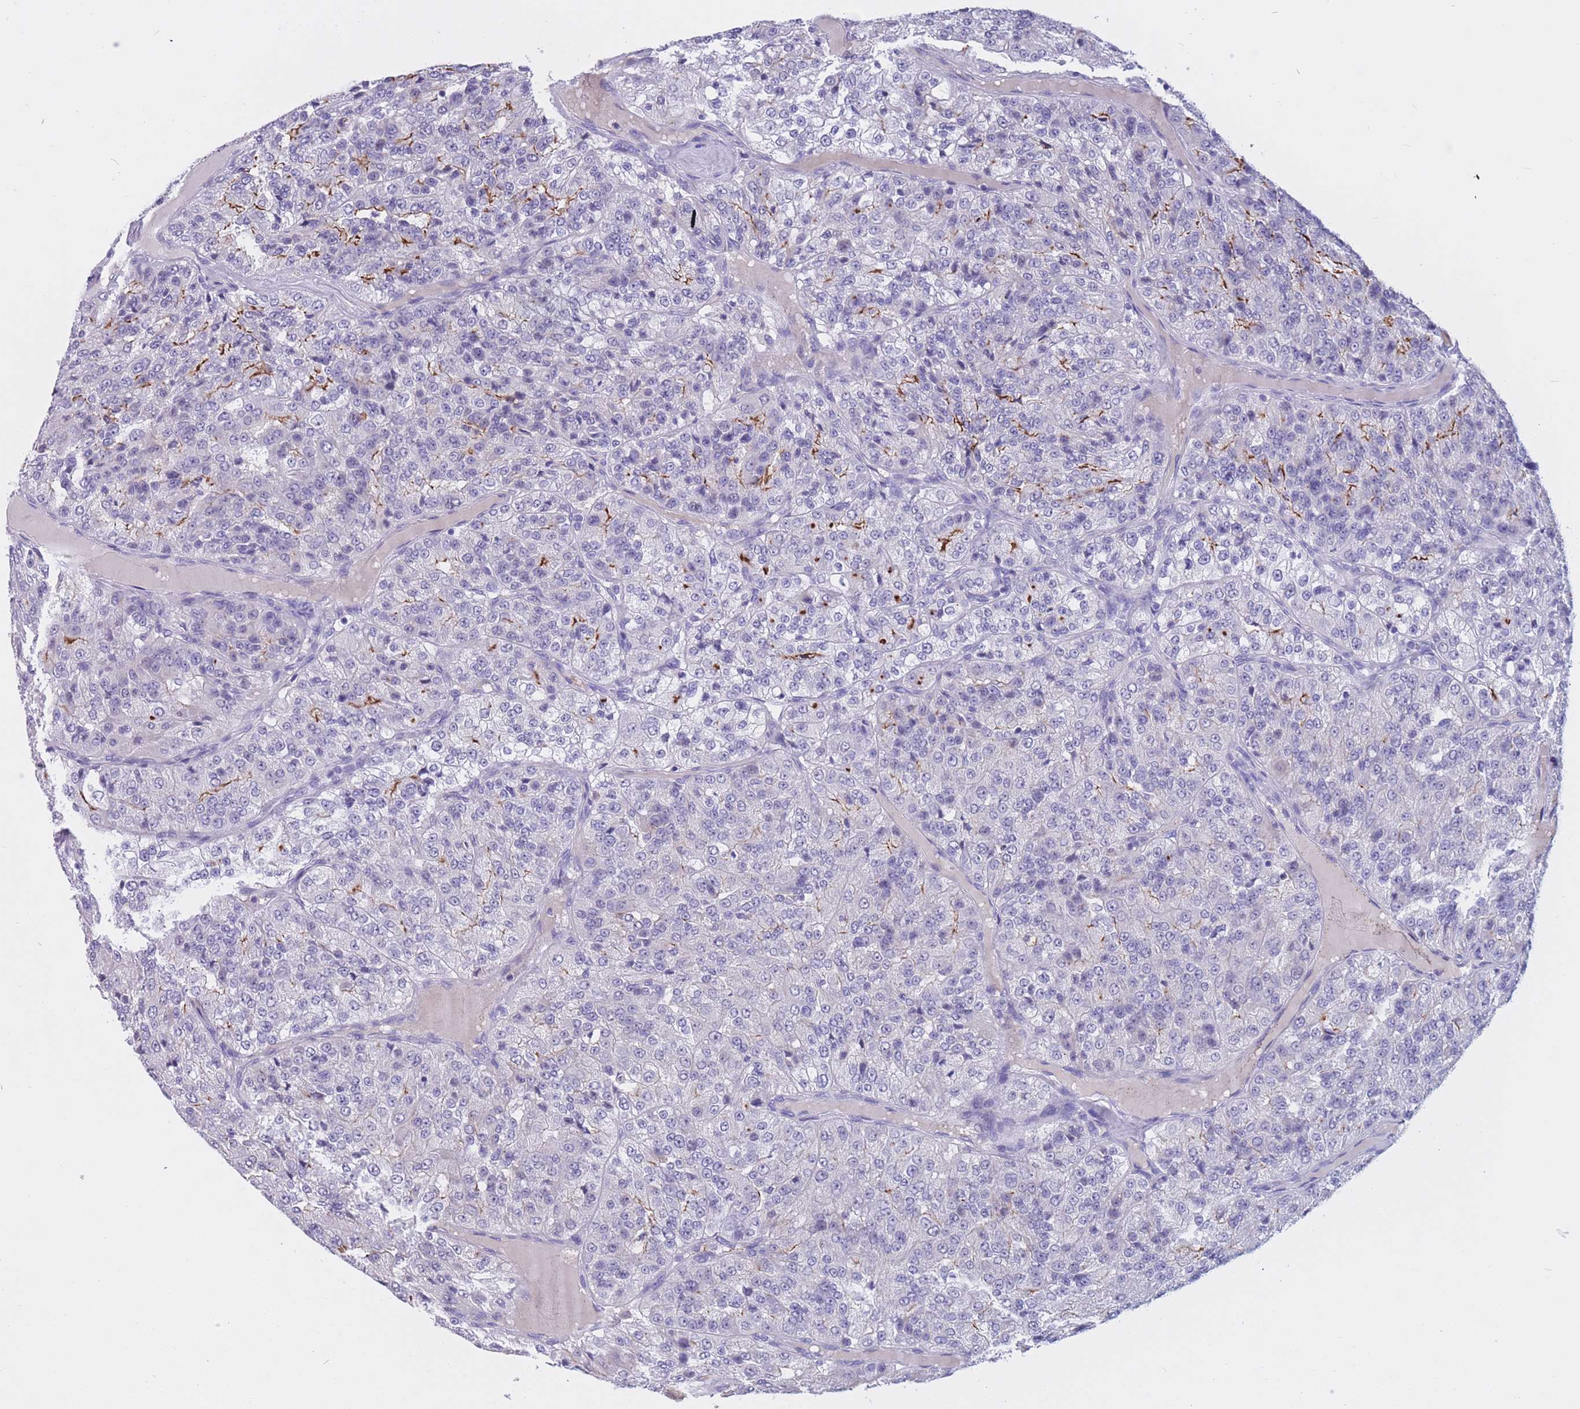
{"staining": {"intensity": "weak", "quantity": "<25%", "location": "nuclear"}, "tissue": "renal cancer", "cell_type": "Tumor cells", "image_type": "cancer", "snomed": [{"axis": "morphology", "description": "Adenocarcinoma, NOS"}, {"axis": "topography", "description": "Kidney"}], "caption": "Immunohistochemistry micrograph of neoplastic tissue: human renal adenocarcinoma stained with DAB (3,3'-diaminobenzidine) shows no significant protein positivity in tumor cells.", "gene": "BOP1", "patient": {"sex": "female", "age": 63}}